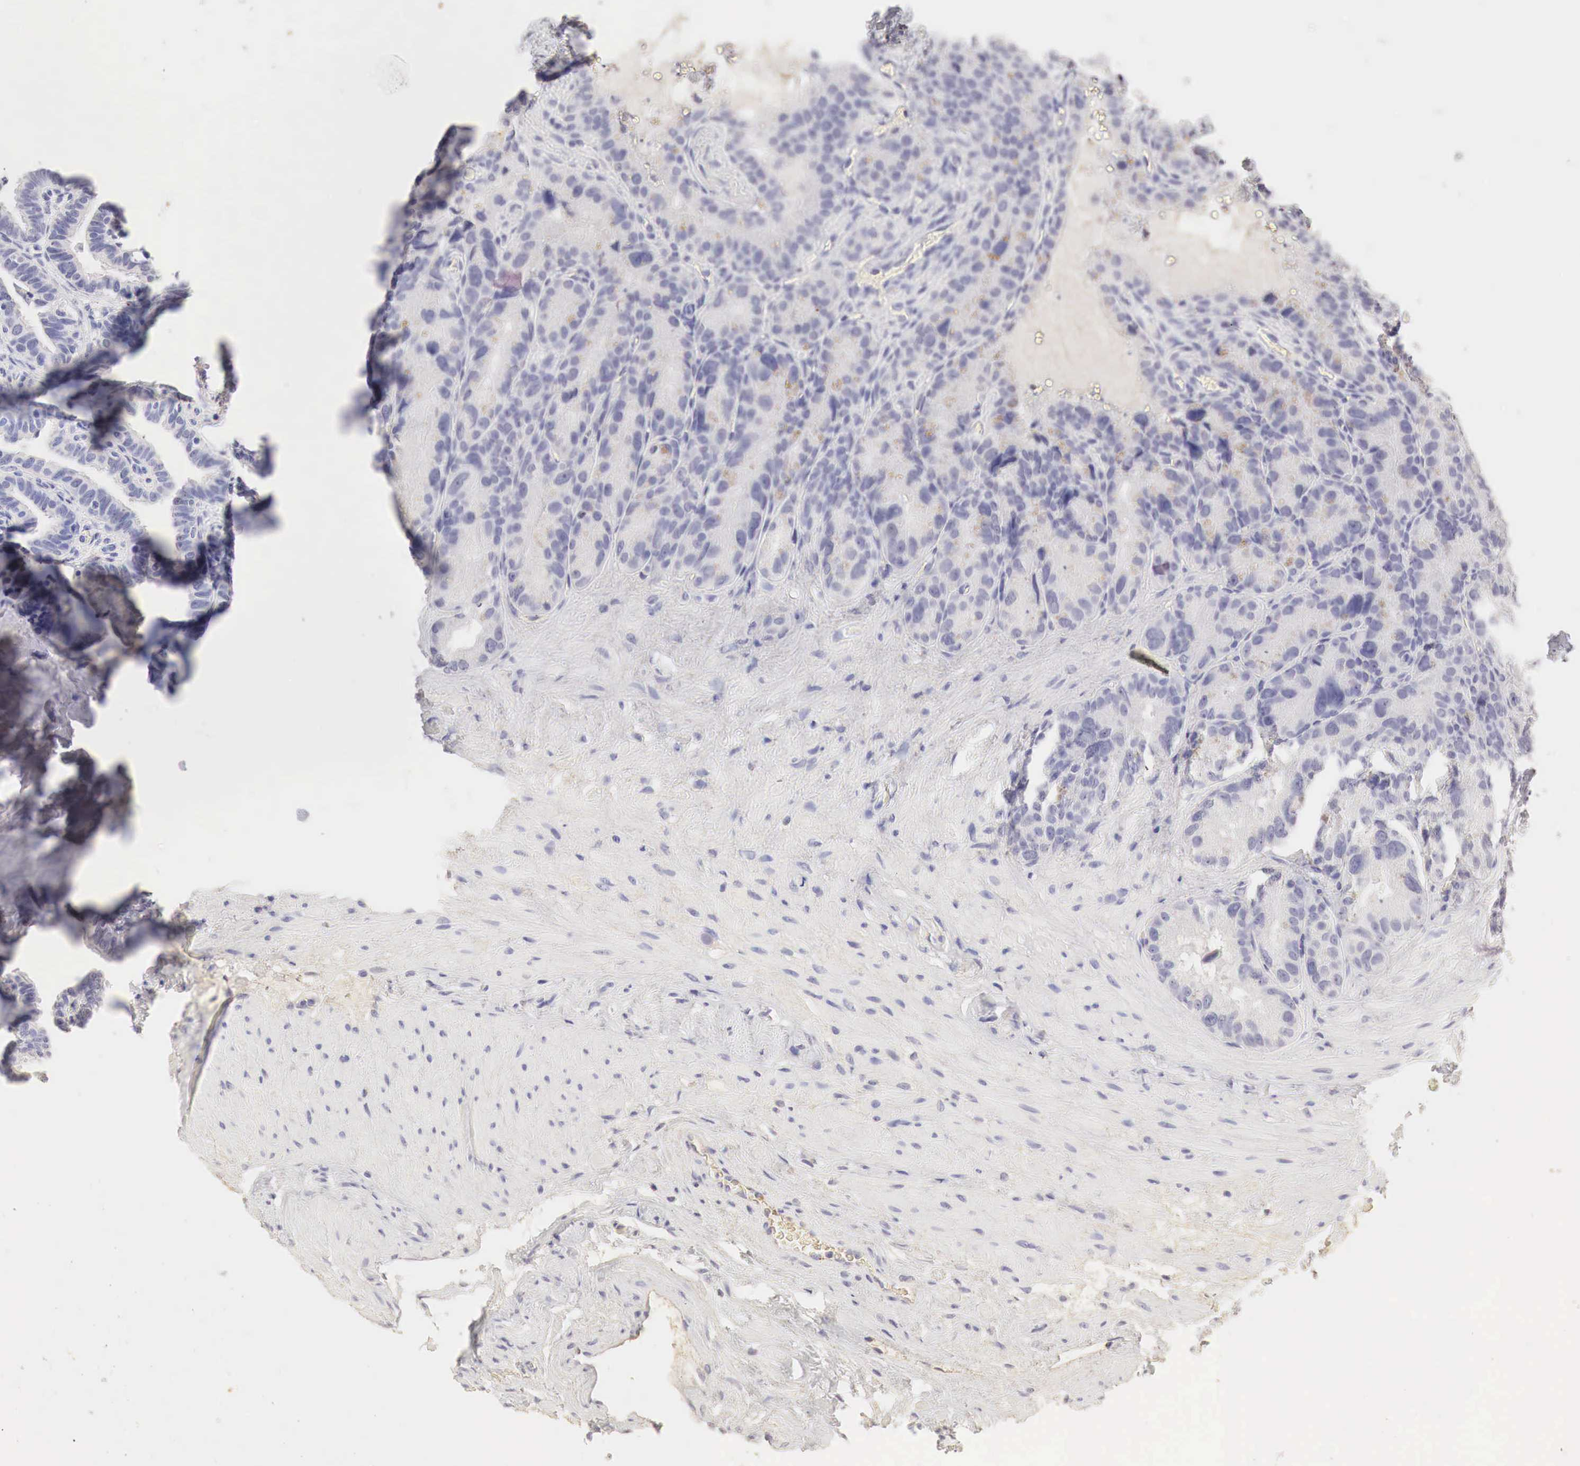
{"staining": {"intensity": "weak", "quantity": "<25%", "location": "cytoplasmic/membranous"}, "tissue": "seminal vesicle", "cell_type": "Glandular cells", "image_type": "normal", "snomed": [{"axis": "morphology", "description": "Normal tissue, NOS"}, {"axis": "topography", "description": "Seminal veicle"}], "caption": "The photomicrograph demonstrates no significant positivity in glandular cells of seminal vesicle. (Immunohistochemistry (ihc), brightfield microscopy, high magnification).", "gene": "OTC", "patient": {"sex": "male", "age": 63}}